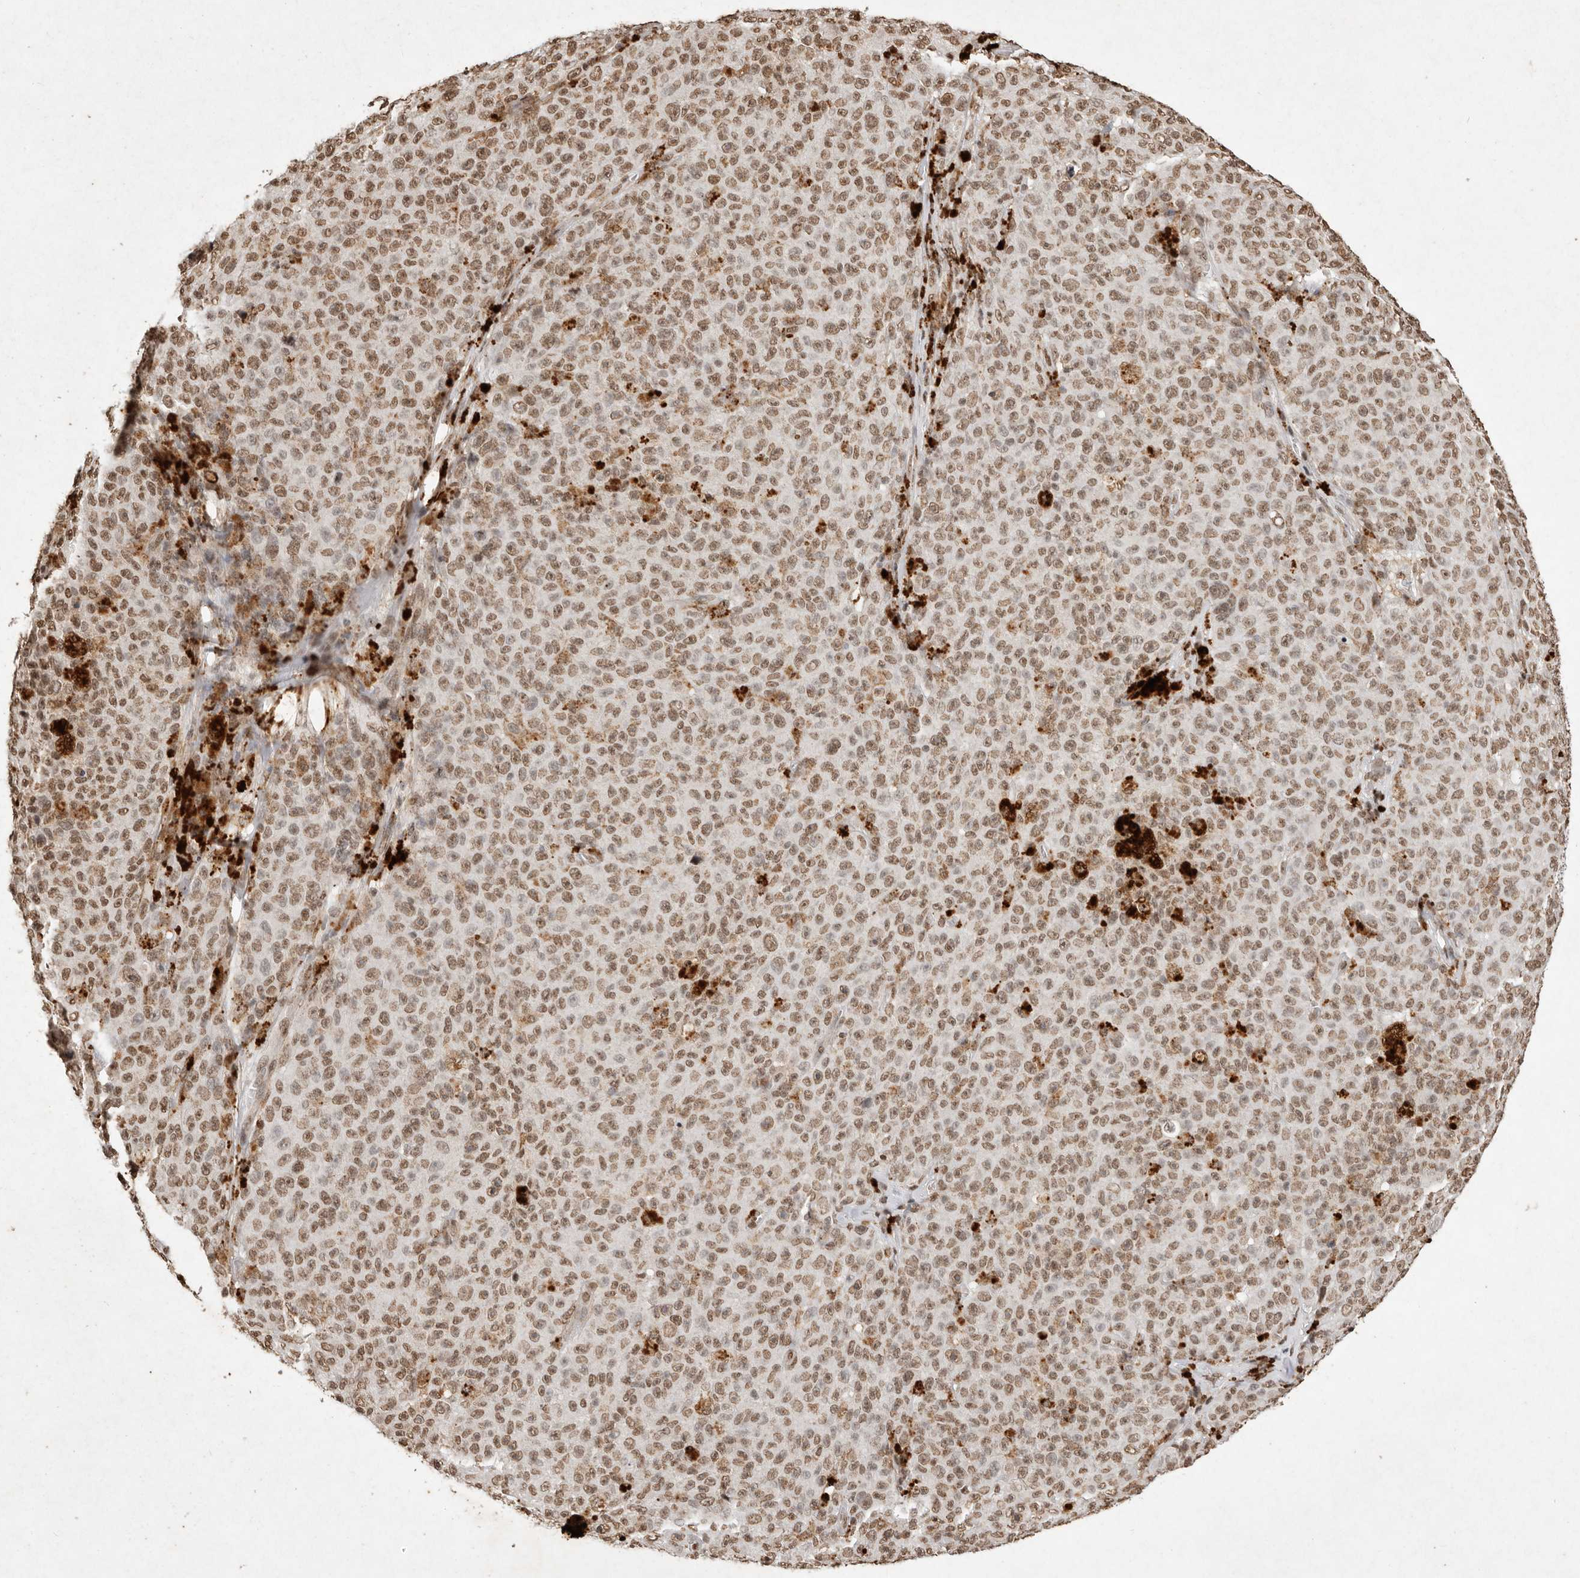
{"staining": {"intensity": "moderate", "quantity": ">75%", "location": "nuclear"}, "tissue": "melanoma", "cell_type": "Tumor cells", "image_type": "cancer", "snomed": [{"axis": "morphology", "description": "Malignant melanoma, NOS"}, {"axis": "topography", "description": "Skin"}], "caption": "The photomicrograph reveals staining of malignant melanoma, revealing moderate nuclear protein expression (brown color) within tumor cells.", "gene": "NKX3-2", "patient": {"sex": "female", "age": 82}}